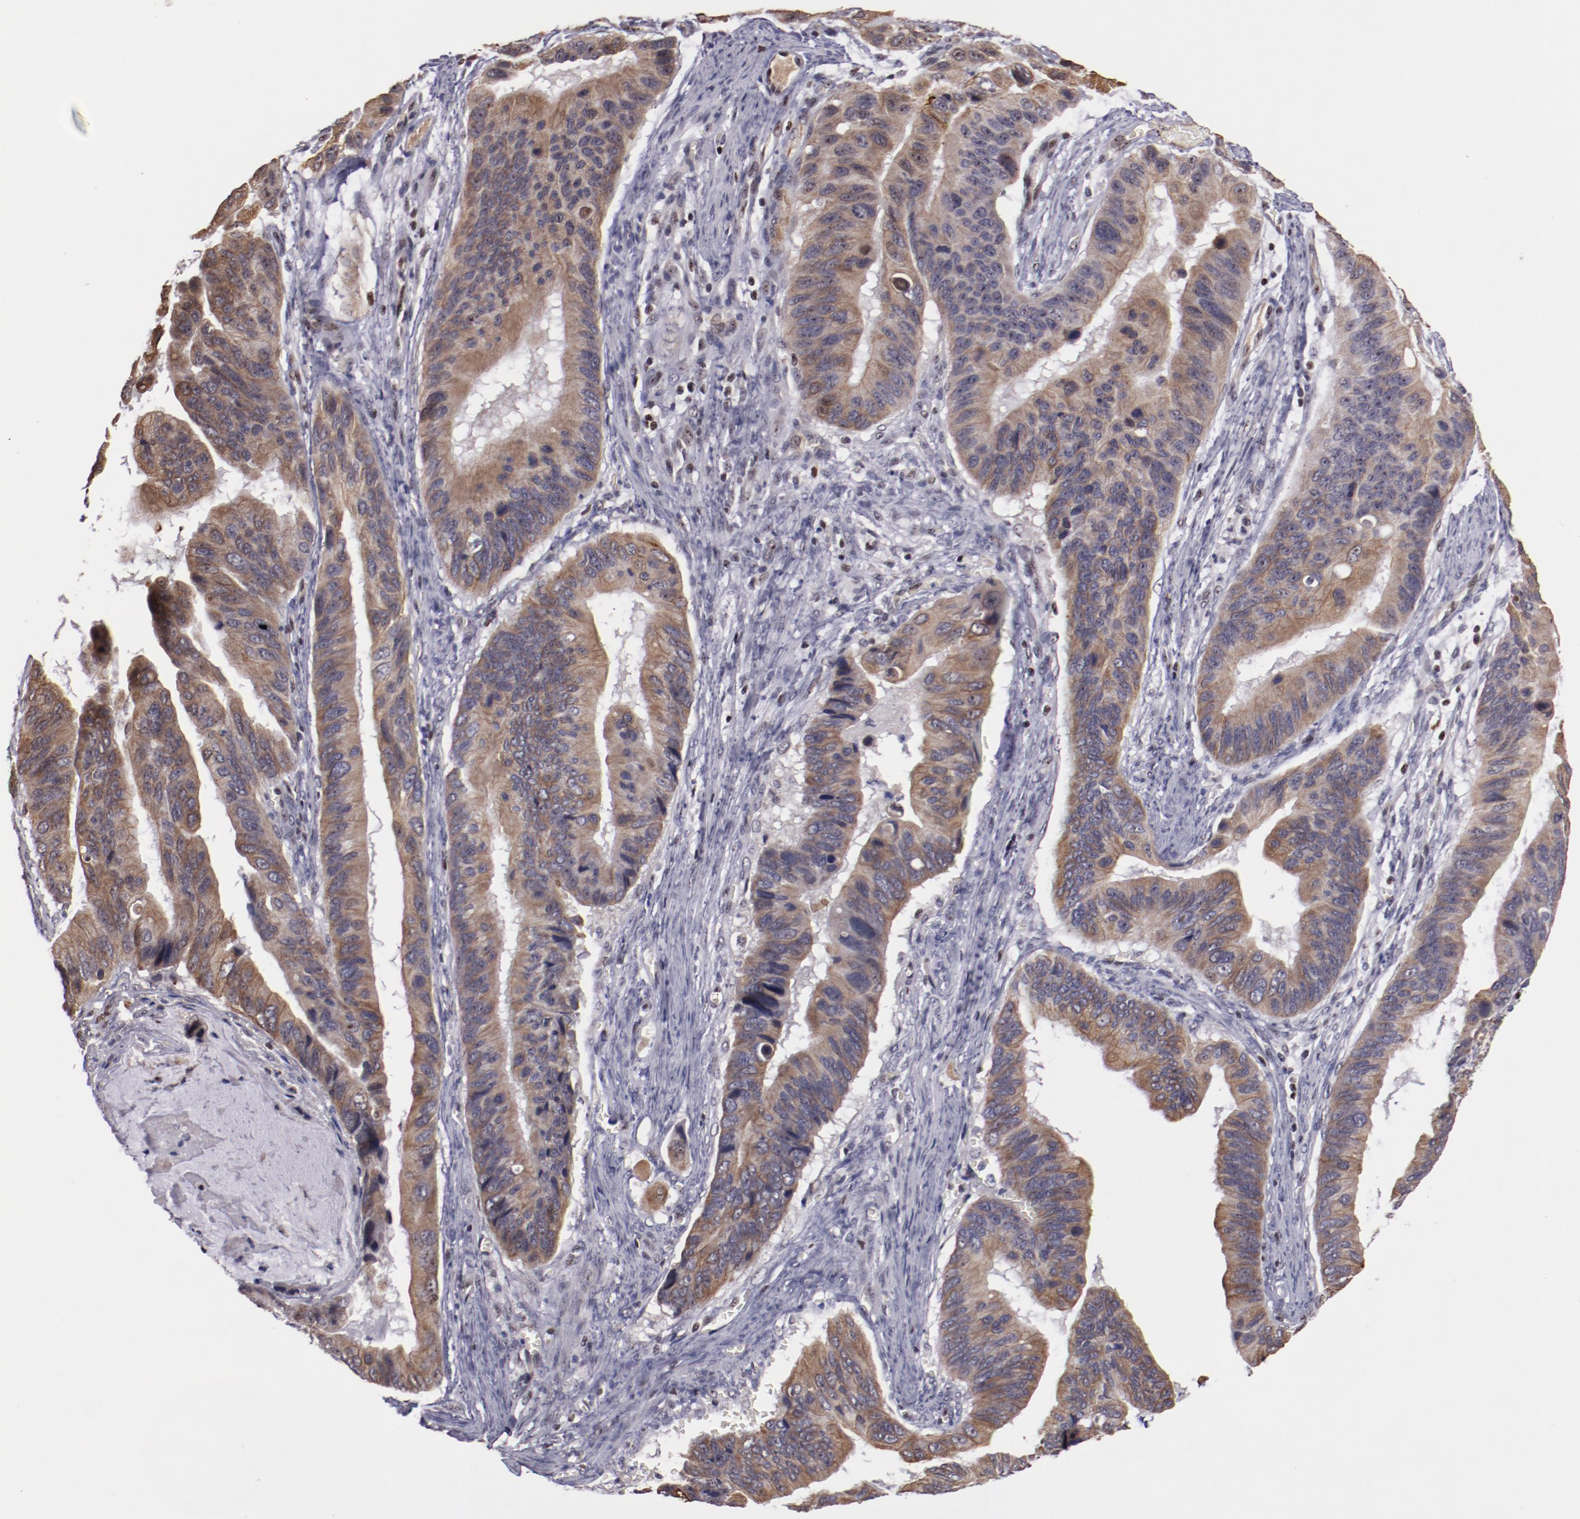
{"staining": {"intensity": "moderate", "quantity": ">75%", "location": "cytoplasmic/membranous"}, "tissue": "stomach cancer", "cell_type": "Tumor cells", "image_type": "cancer", "snomed": [{"axis": "morphology", "description": "Adenocarcinoma, NOS"}, {"axis": "topography", "description": "Stomach, upper"}], "caption": "High-power microscopy captured an immunohistochemistry (IHC) image of adenocarcinoma (stomach), revealing moderate cytoplasmic/membranous expression in approximately >75% of tumor cells.", "gene": "DDX24", "patient": {"sex": "male", "age": 80}}